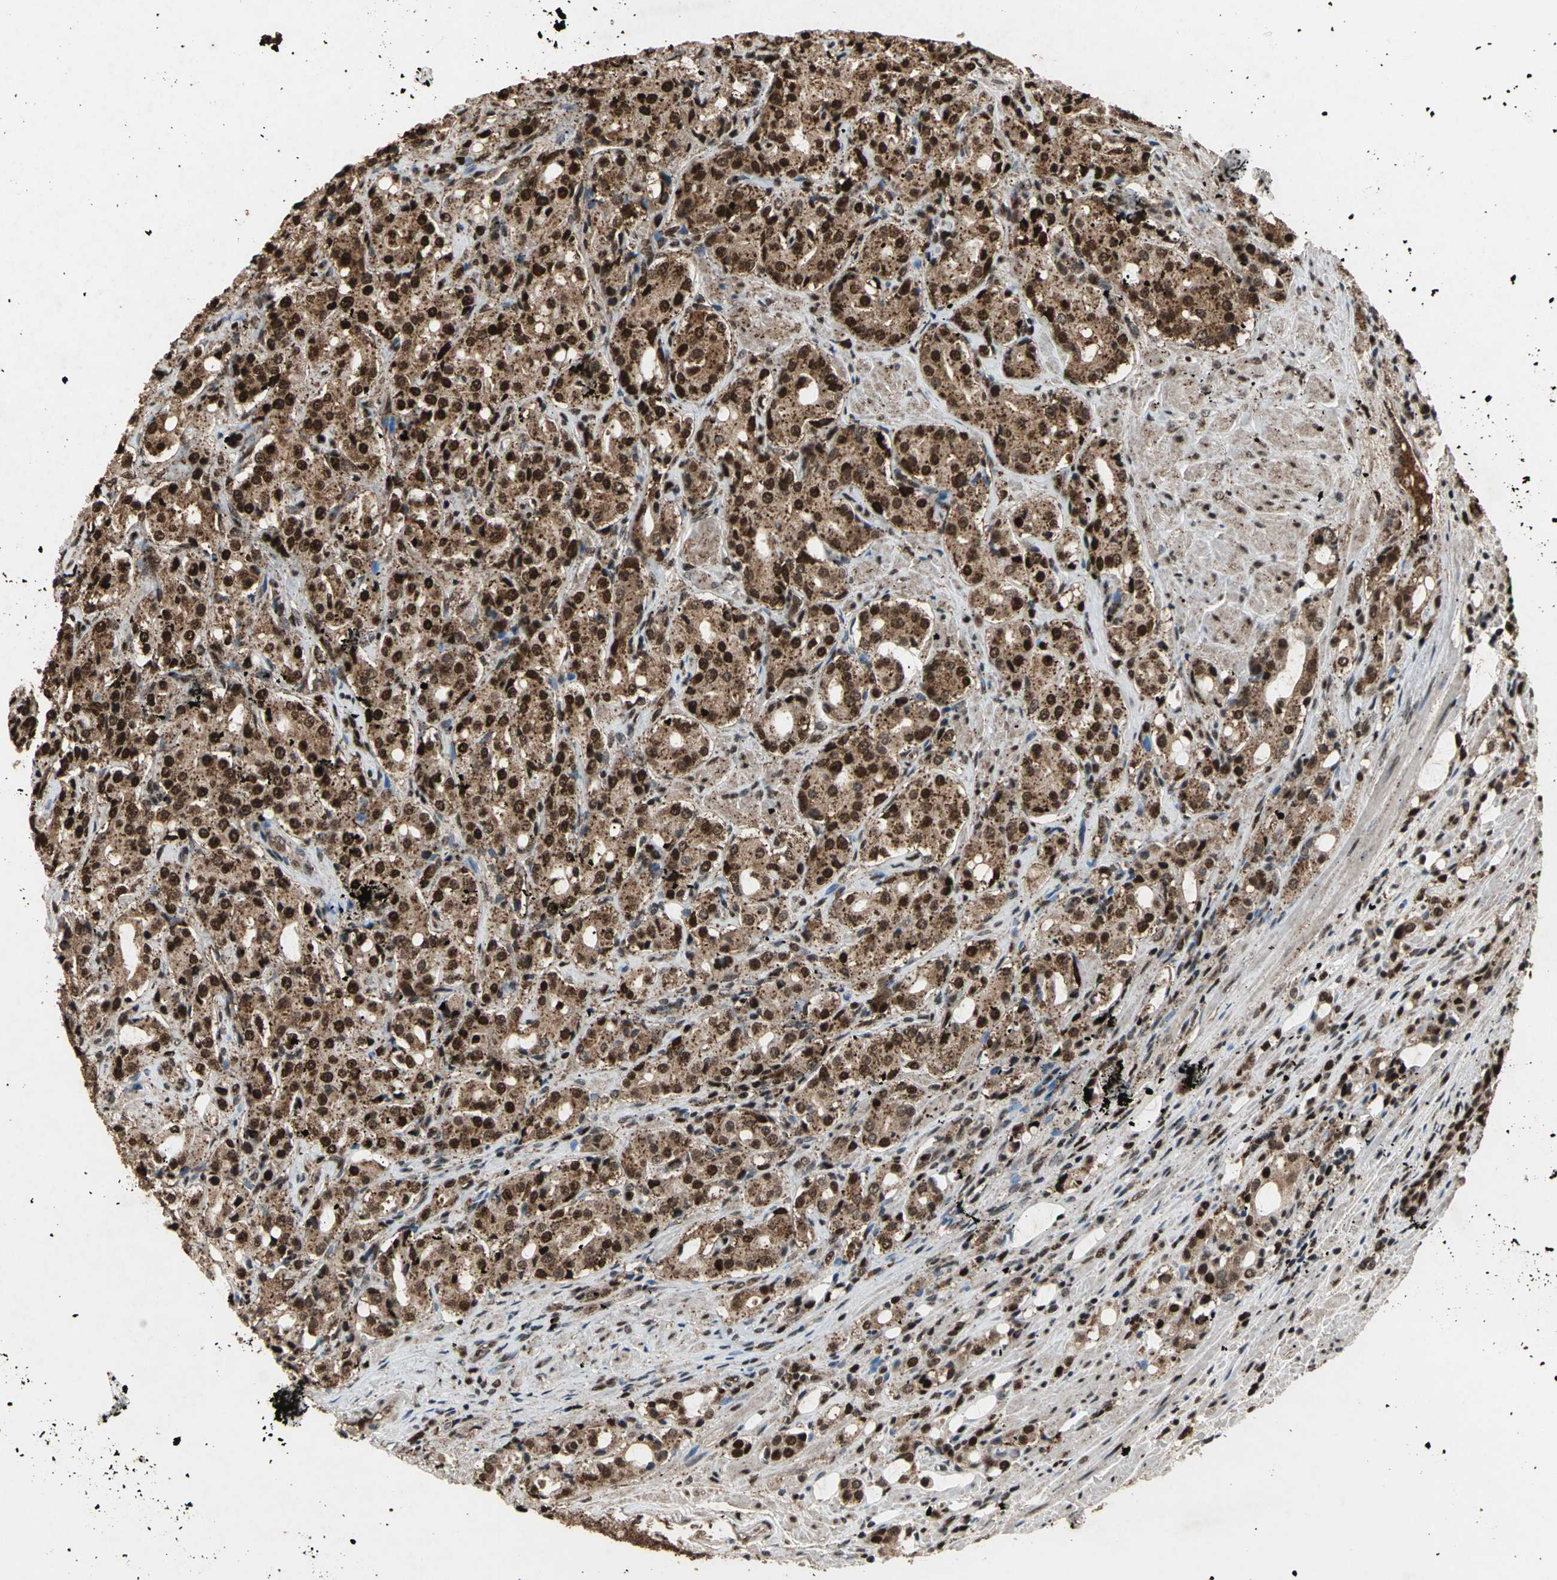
{"staining": {"intensity": "strong", "quantity": ">75%", "location": "cytoplasmic/membranous,nuclear"}, "tissue": "prostate cancer", "cell_type": "Tumor cells", "image_type": "cancer", "snomed": [{"axis": "morphology", "description": "Adenocarcinoma, High grade"}, {"axis": "topography", "description": "Prostate"}], "caption": "A histopathology image of human prostate adenocarcinoma (high-grade) stained for a protein displays strong cytoplasmic/membranous and nuclear brown staining in tumor cells. (IHC, brightfield microscopy, high magnification).", "gene": "ANP32A", "patient": {"sex": "male", "age": 72}}